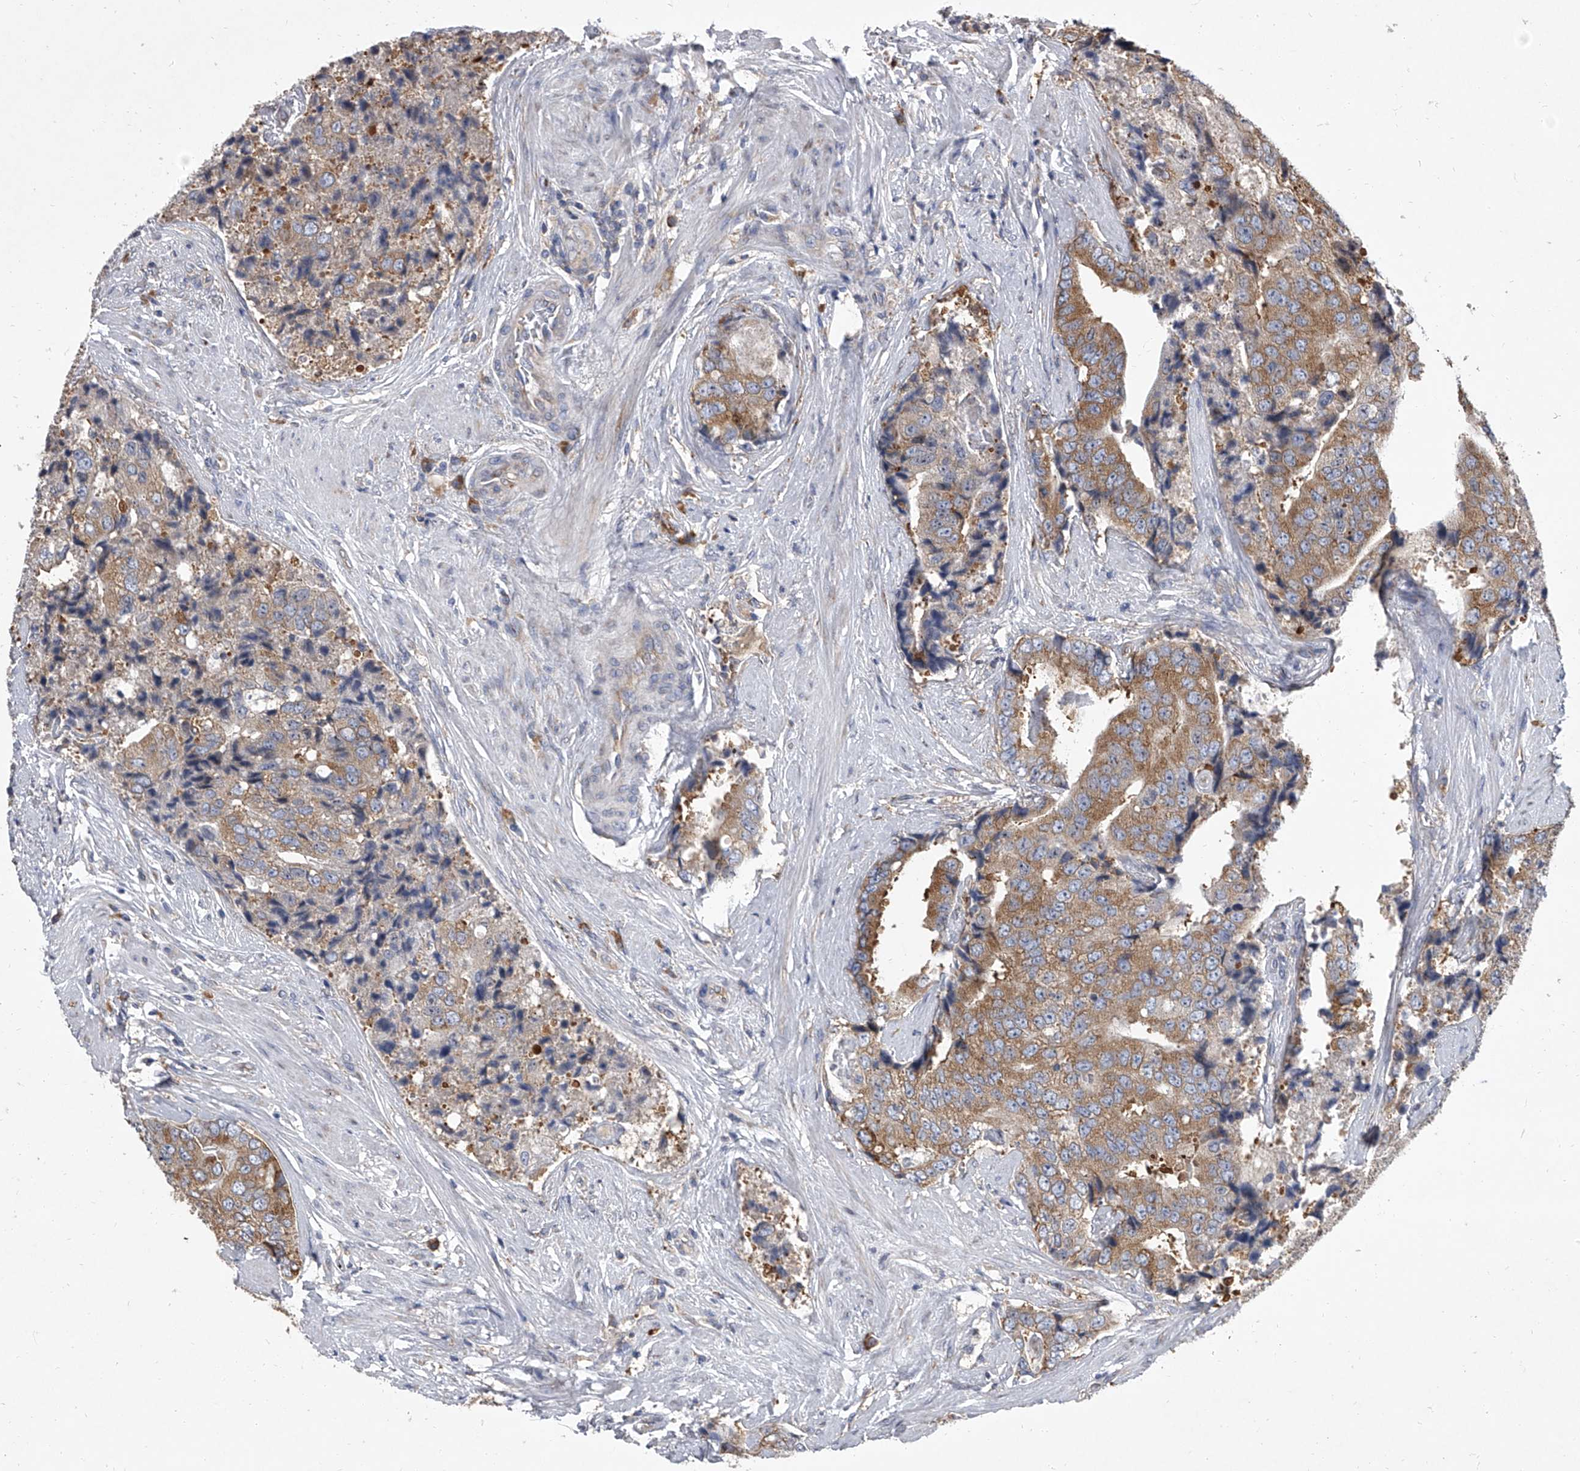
{"staining": {"intensity": "moderate", "quantity": ">75%", "location": "cytoplasmic/membranous"}, "tissue": "prostate cancer", "cell_type": "Tumor cells", "image_type": "cancer", "snomed": [{"axis": "morphology", "description": "Adenocarcinoma, High grade"}, {"axis": "topography", "description": "Prostate"}], "caption": "Tumor cells reveal moderate cytoplasmic/membranous staining in approximately >75% of cells in high-grade adenocarcinoma (prostate). Immunohistochemistry stains the protein in brown and the nuclei are stained blue.", "gene": "EIF2S2", "patient": {"sex": "male", "age": 70}}